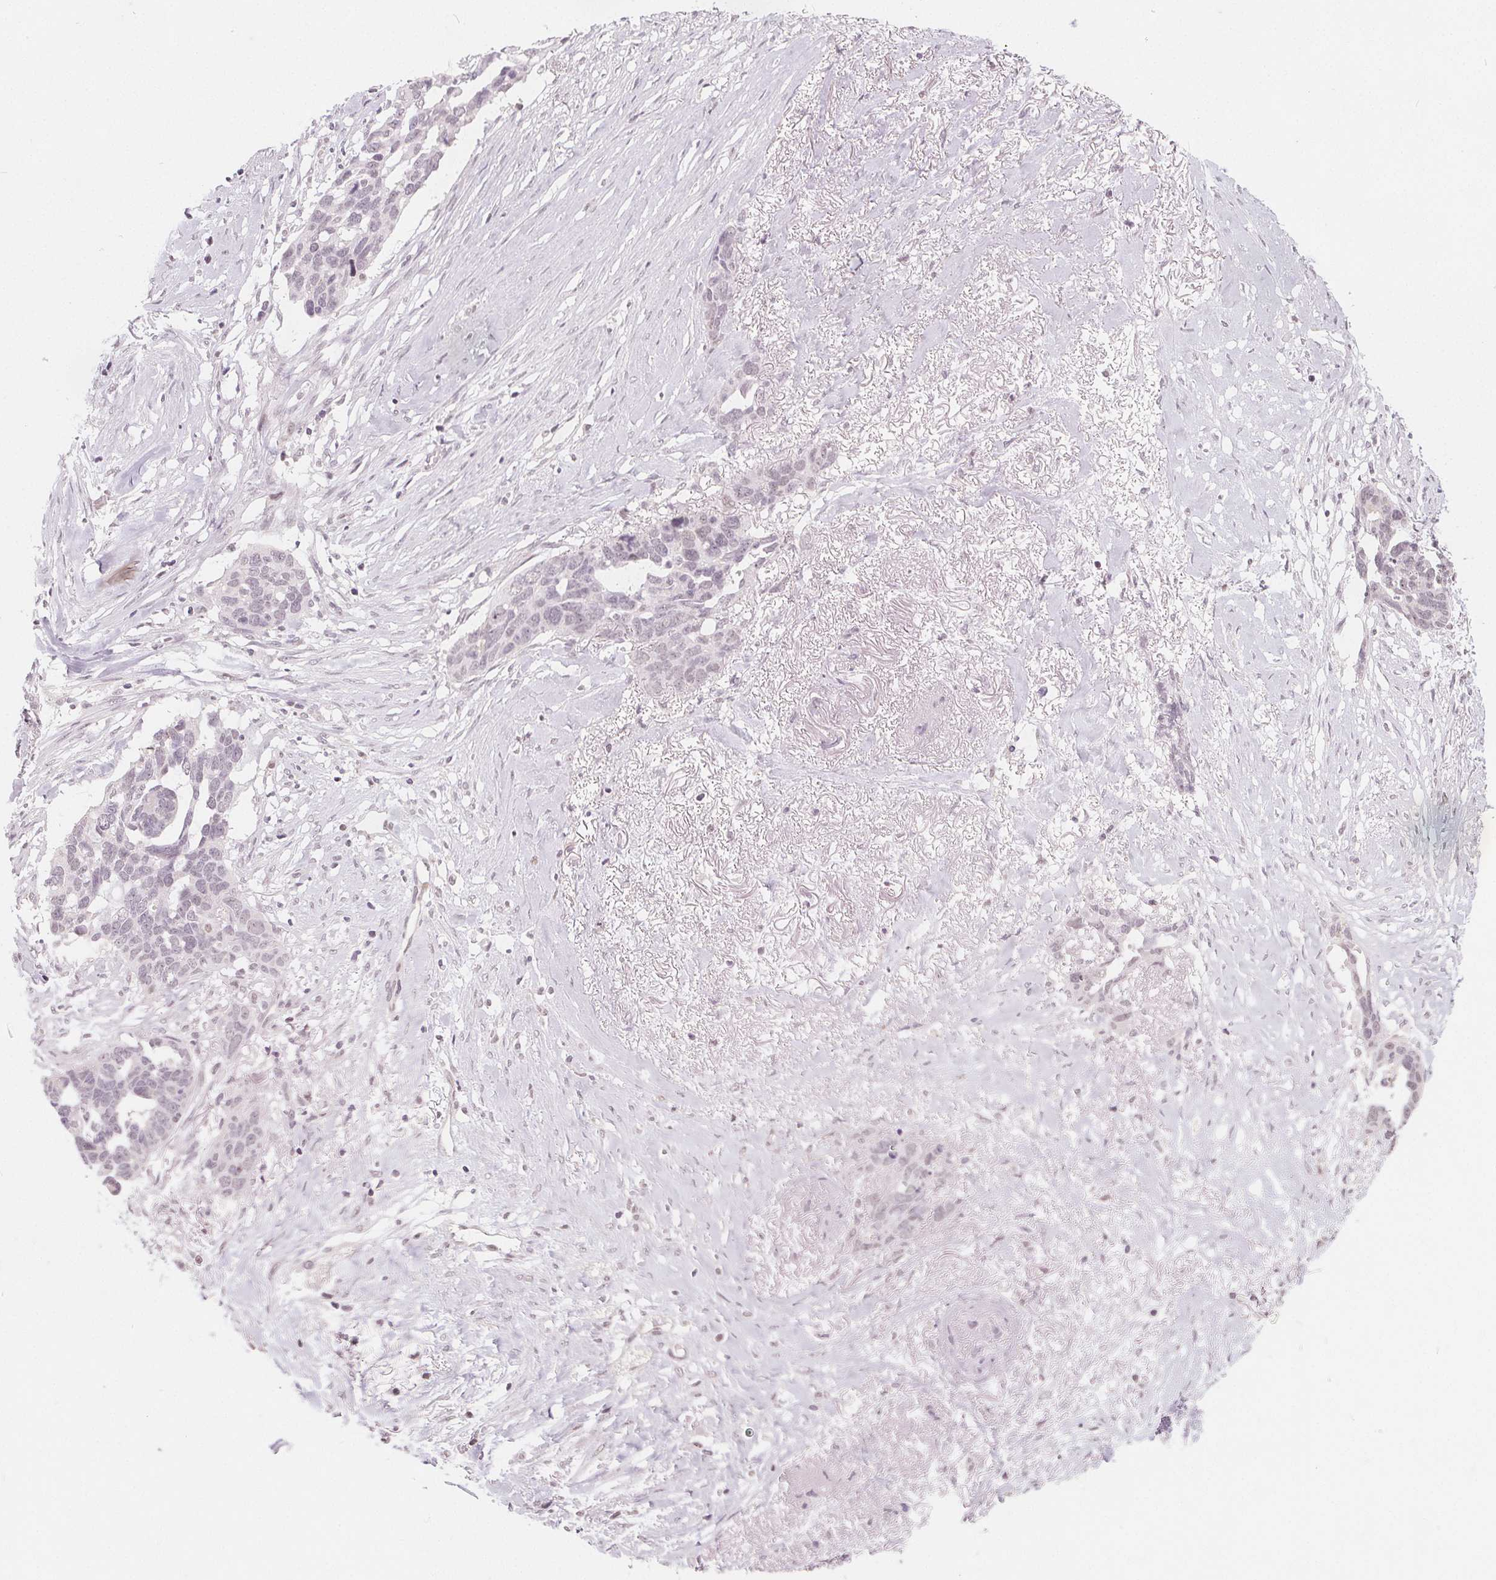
{"staining": {"intensity": "negative", "quantity": "none", "location": "none"}, "tissue": "ovarian cancer", "cell_type": "Tumor cells", "image_type": "cancer", "snomed": [{"axis": "morphology", "description": "Cystadenocarcinoma, serous, NOS"}, {"axis": "topography", "description": "Ovary"}], "caption": "The photomicrograph shows no staining of tumor cells in serous cystadenocarcinoma (ovarian).", "gene": "NUP210L", "patient": {"sex": "female", "age": 69}}